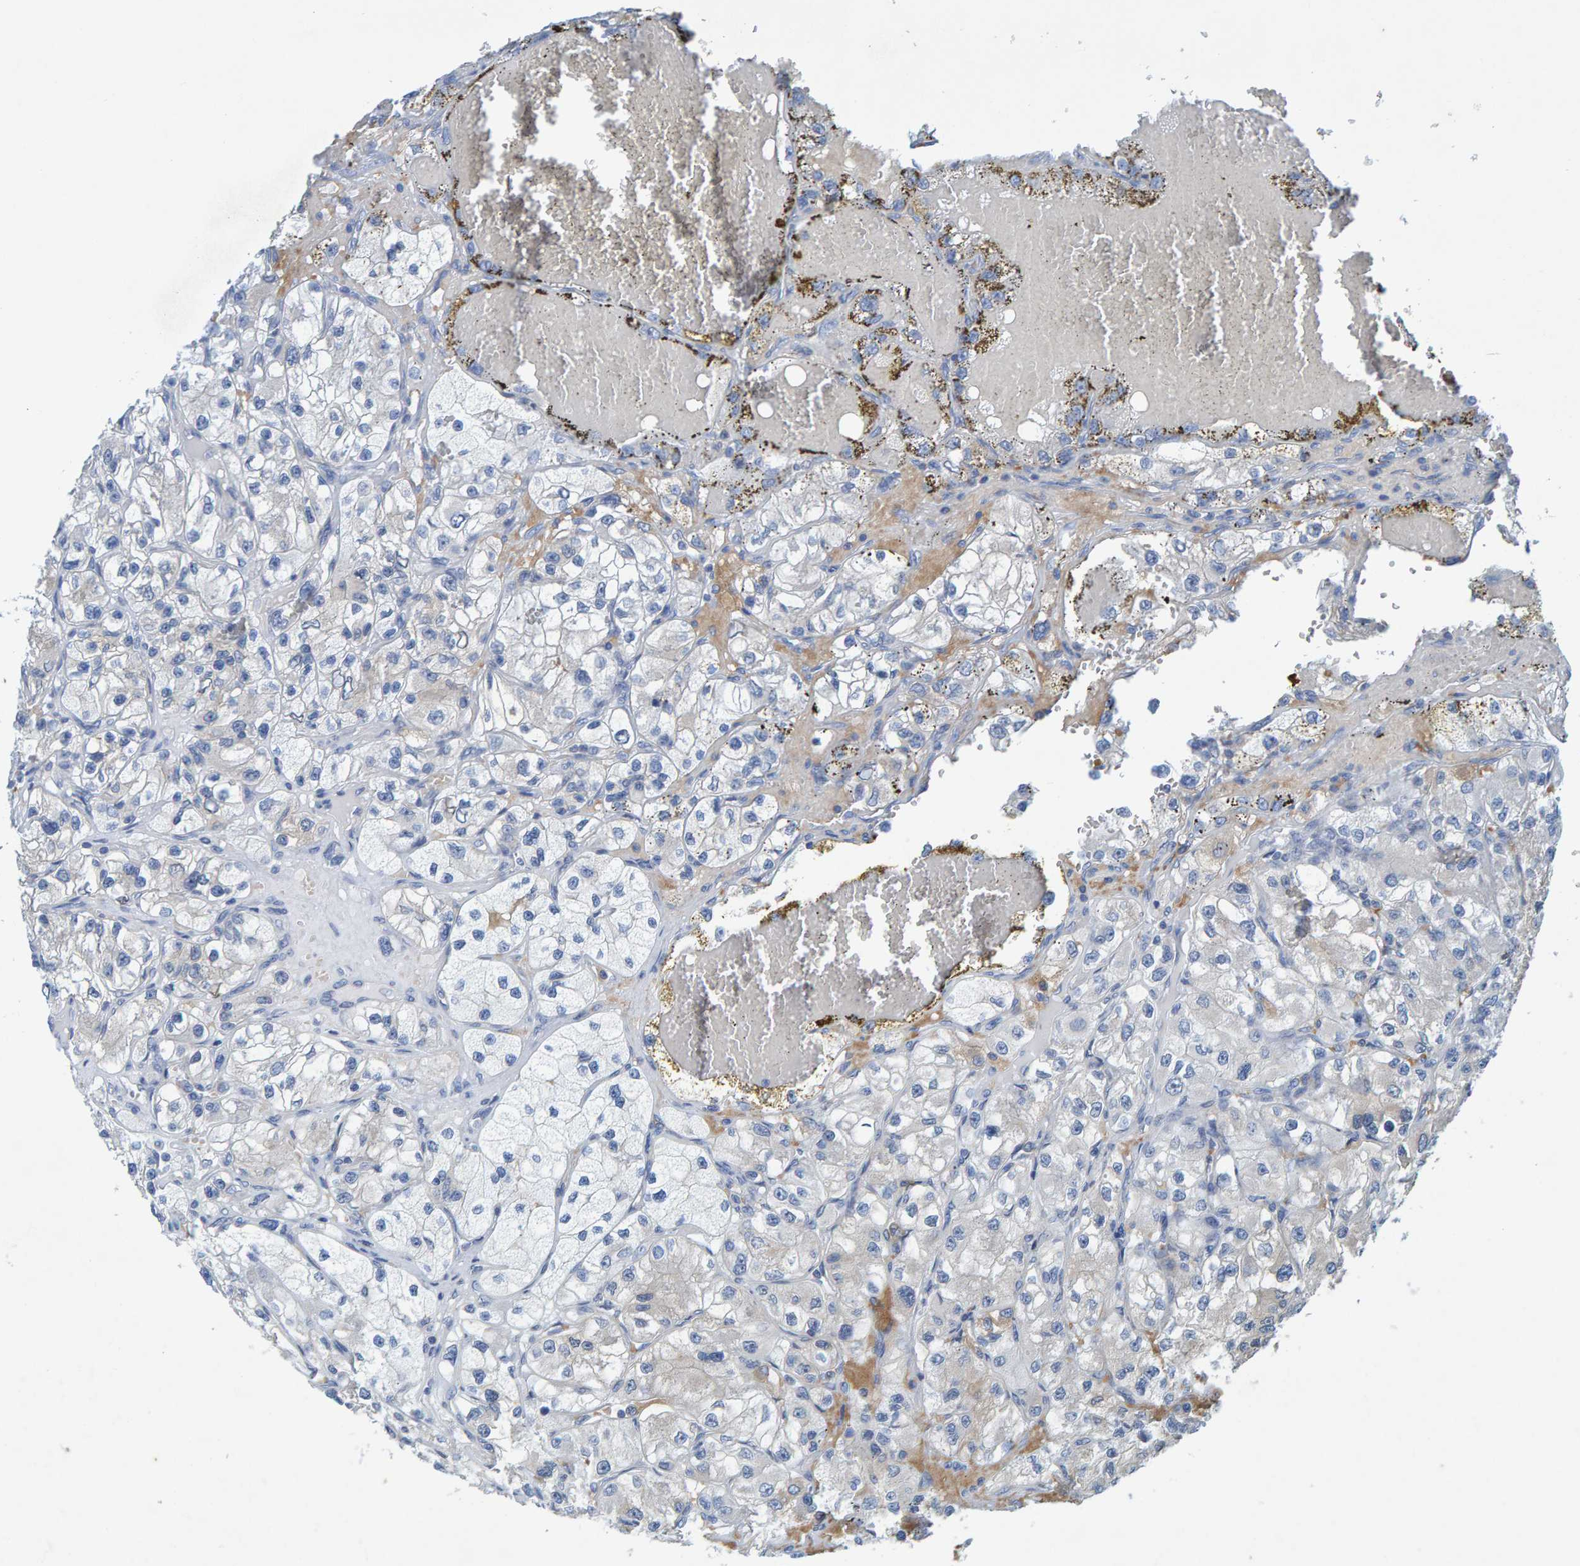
{"staining": {"intensity": "negative", "quantity": "none", "location": "none"}, "tissue": "renal cancer", "cell_type": "Tumor cells", "image_type": "cancer", "snomed": [{"axis": "morphology", "description": "Adenocarcinoma, NOS"}, {"axis": "topography", "description": "Kidney"}], "caption": "Immunohistochemistry photomicrograph of human adenocarcinoma (renal) stained for a protein (brown), which exhibits no staining in tumor cells.", "gene": "ALAD", "patient": {"sex": "female", "age": 57}}